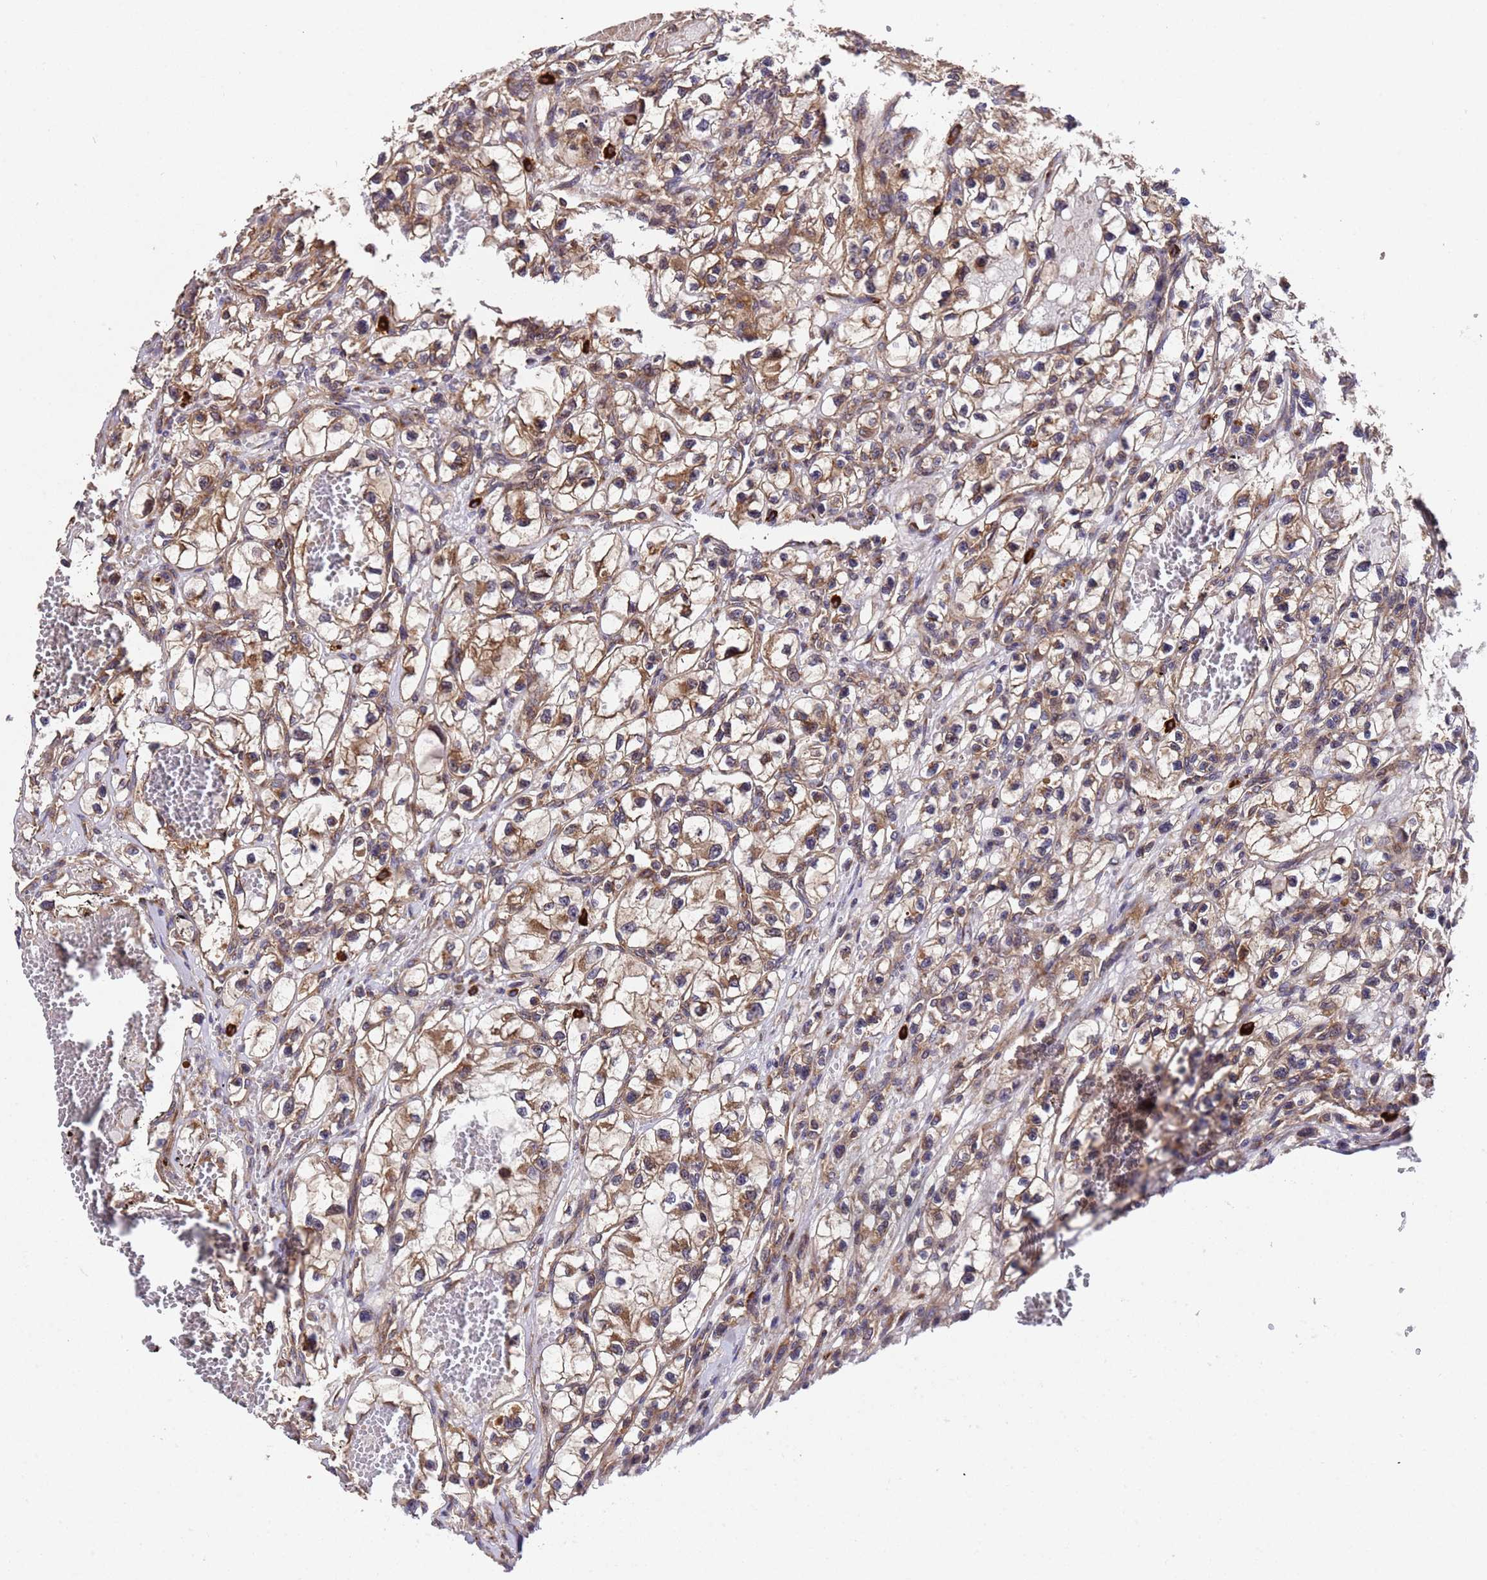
{"staining": {"intensity": "moderate", "quantity": ">75%", "location": "cytoplasmic/membranous"}, "tissue": "renal cancer", "cell_type": "Tumor cells", "image_type": "cancer", "snomed": [{"axis": "morphology", "description": "Adenocarcinoma, NOS"}, {"axis": "topography", "description": "Kidney"}], "caption": "Immunohistochemistry of human renal adenocarcinoma exhibits medium levels of moderate cytoplasmic/membranous staining in about >75% of tumor cells.", "gene": "TSR3", "patient": {"sex": "female", "age": 57}}